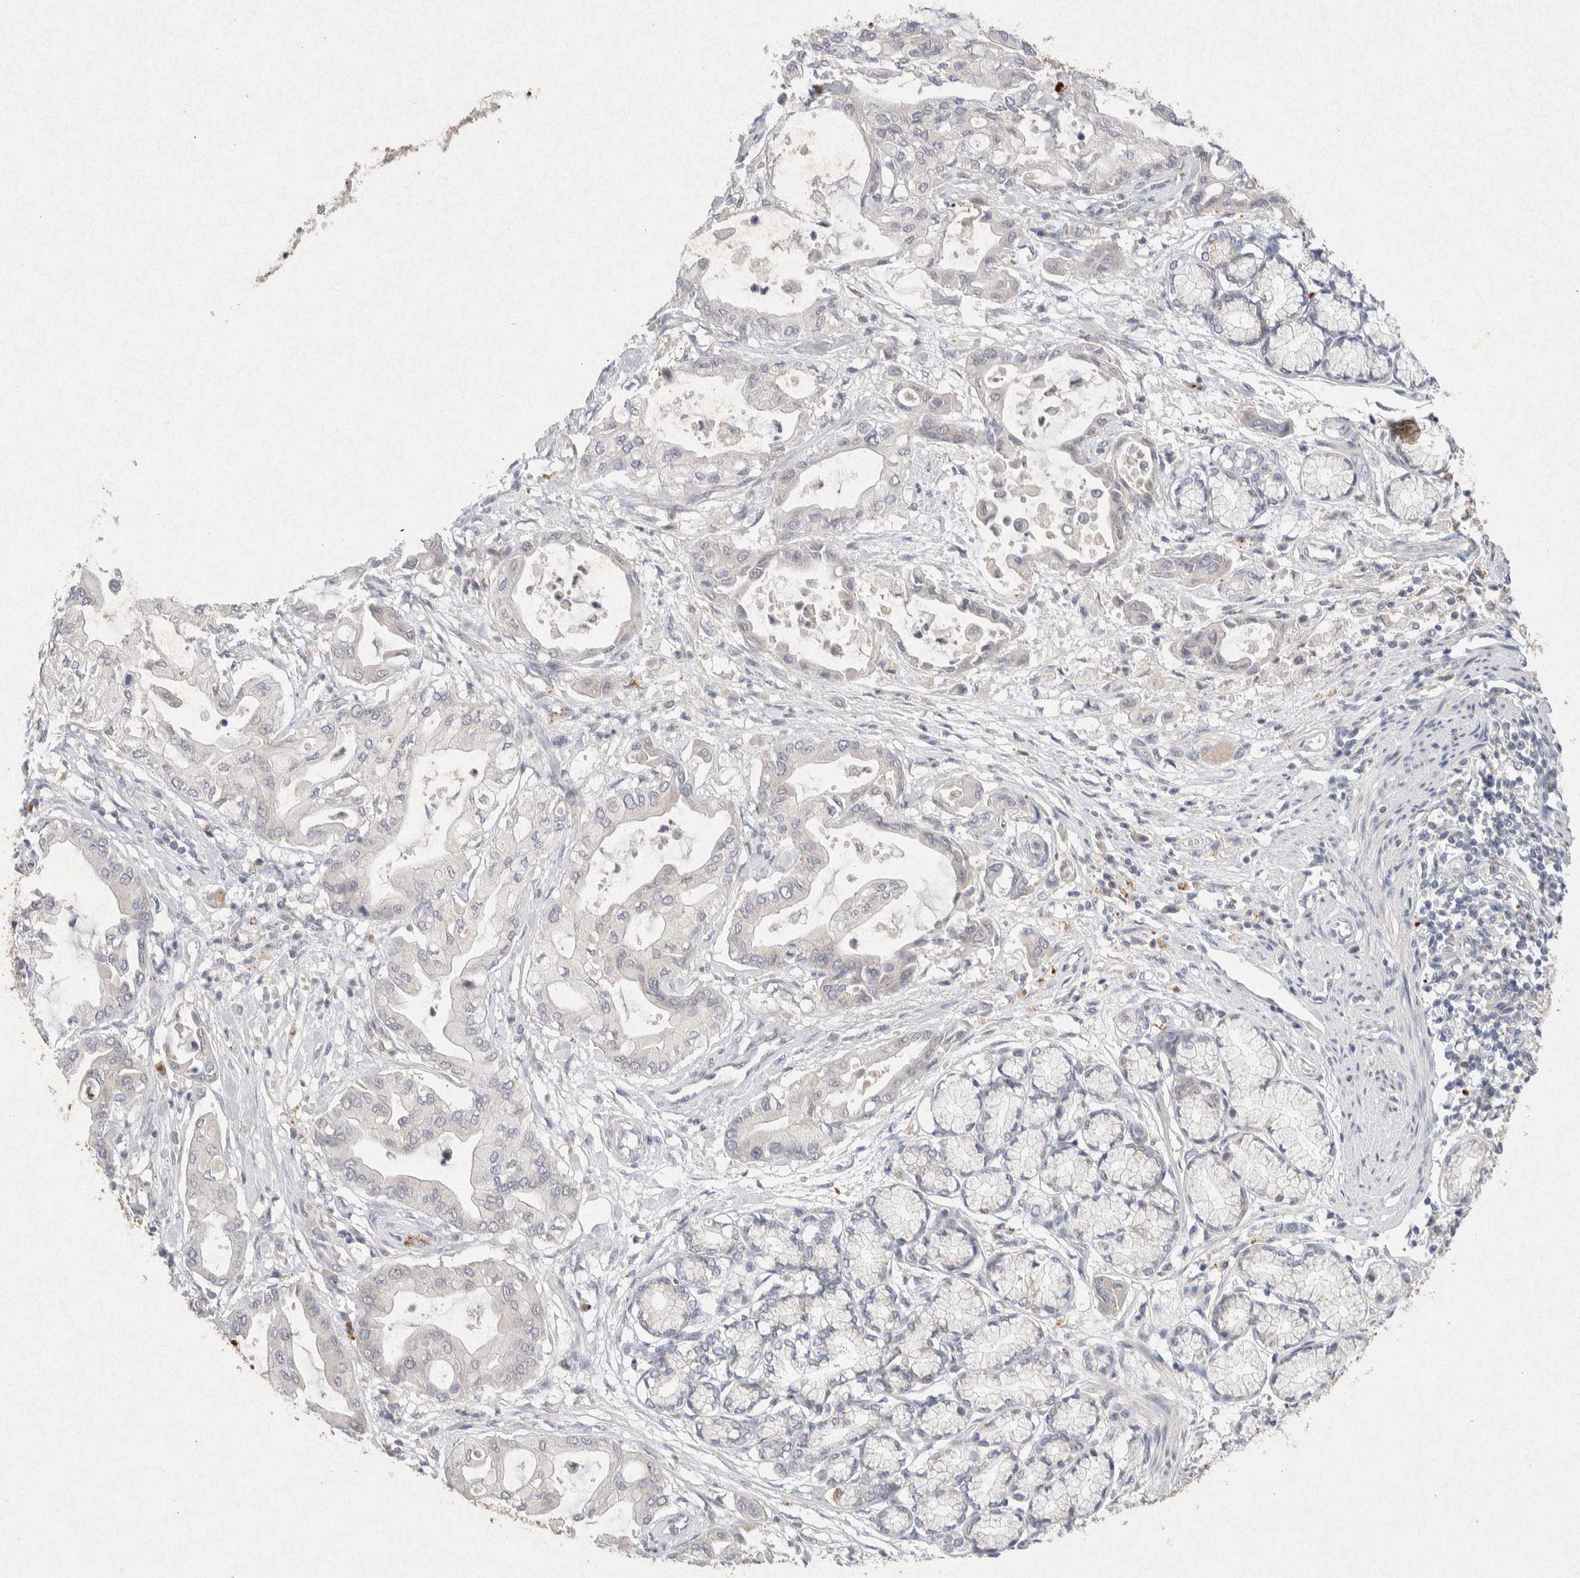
{"staining": {"intensity": "negative", "quantity": "none", "location": "none"}, "tissue": "pancreatic cancer", "cell_type": "Tumor cells", "image_type": "cancer", "snomed": [{"axis": "morphology", "description": "Adenocarcinoma, NOS"}, {"axis": "morphology", "description": "Adenocarcinoma, metastatic, NOS"}, {"axis": "topography", "description": "Lymph node"}, {"axis": "topography", "description": "Pancreas"}, {"axis": "topography", "description": "Duodenum"}], "caption": "This micrograph is of pancreatic cancer stained with immunohistochemistry to label a protein in brown with the nuclei are counter-stained blue. There is no positivity in tumor cells.", "gene": "GNAI1", "patient": {"sex": "female", "age": 64}}